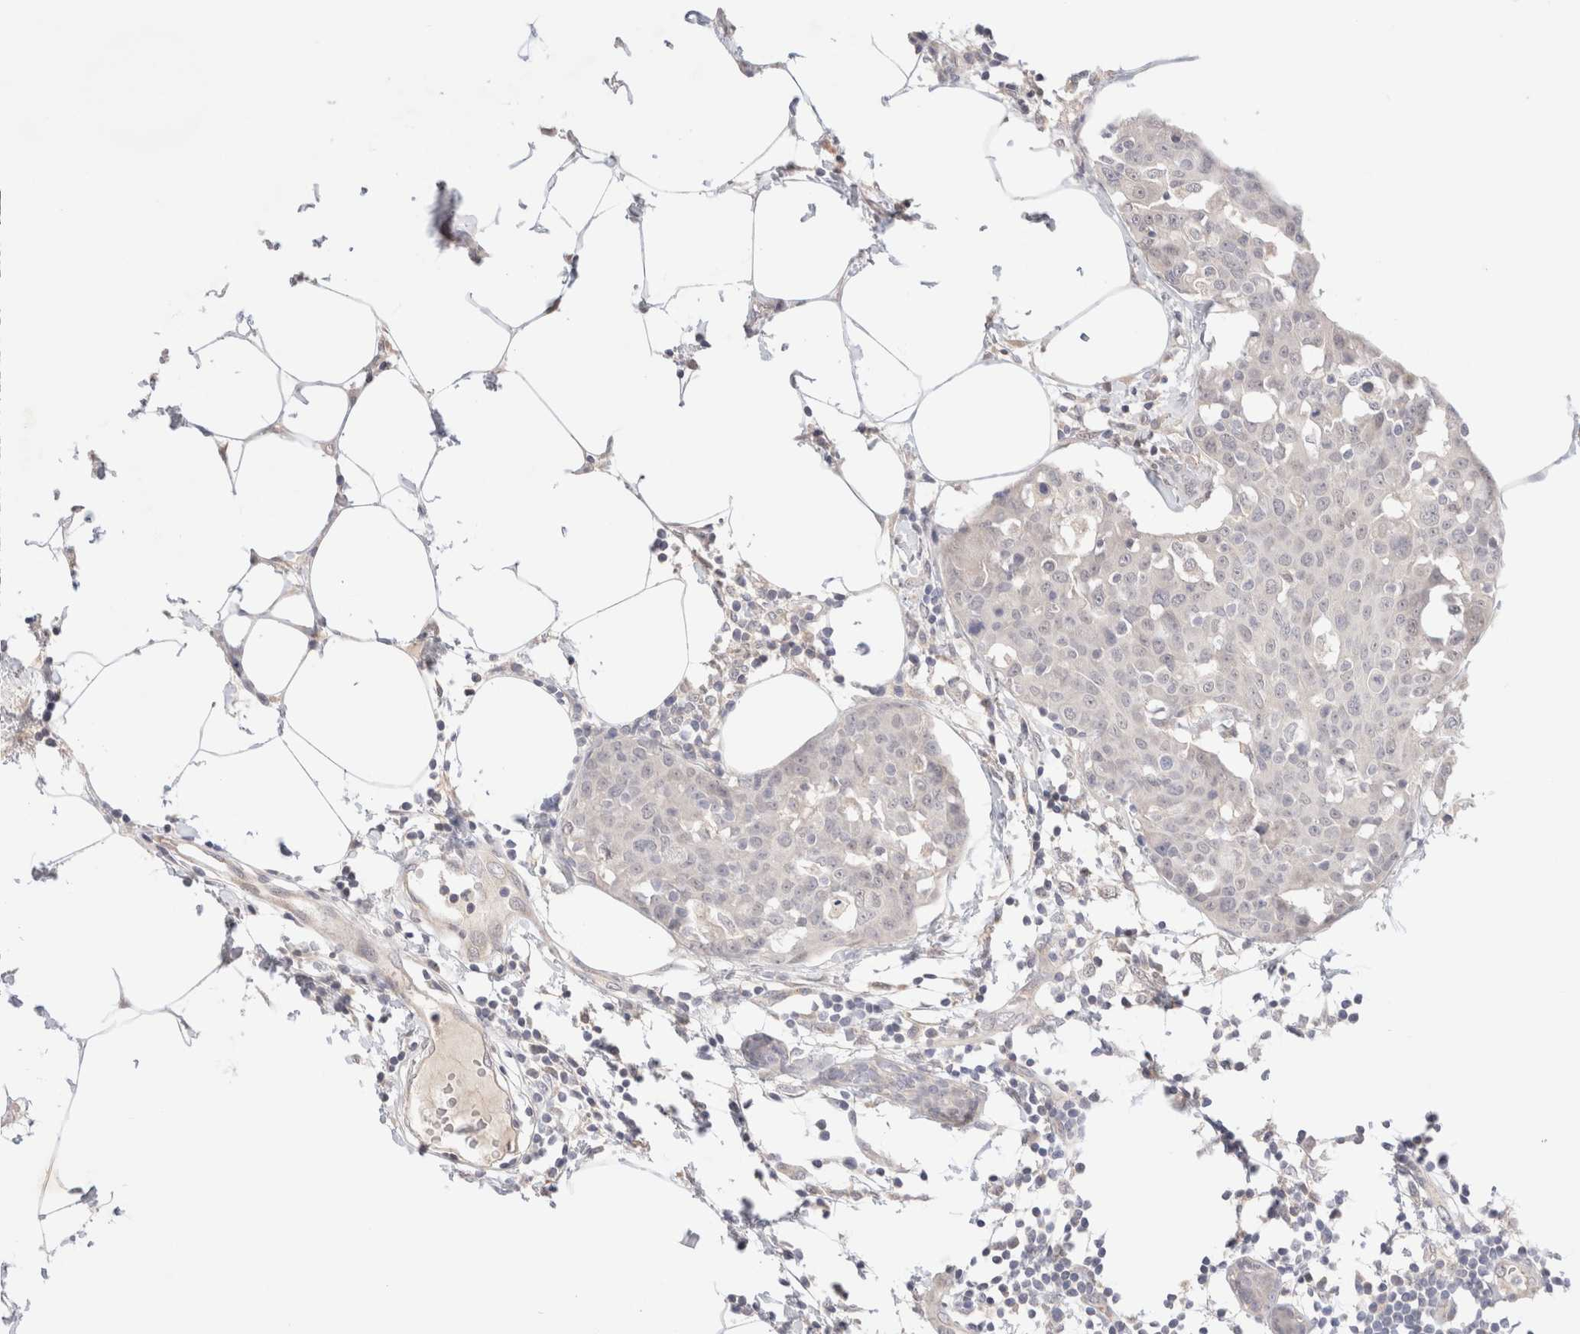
{"staining": {"intensity": "negative", "quantity": "none", "location": "none"}, "tissue": "breast cancer", "cell_type": "Tumor cells", "image_type": "cancer", "snomed": [{"axis": "morphology", "description": "Normal tissue, NOS"}, {"axis": "morphology", "description": "Duct carcinoma"}, {"axis": "topography", "description": "Breast"}], "caption": "Histopathology image shows no protein staining in tumor cells of intraductal carcinoma (breast) tissue.", "gene": "SPATA20", "patient": {"sex": "female", "age": 37}}